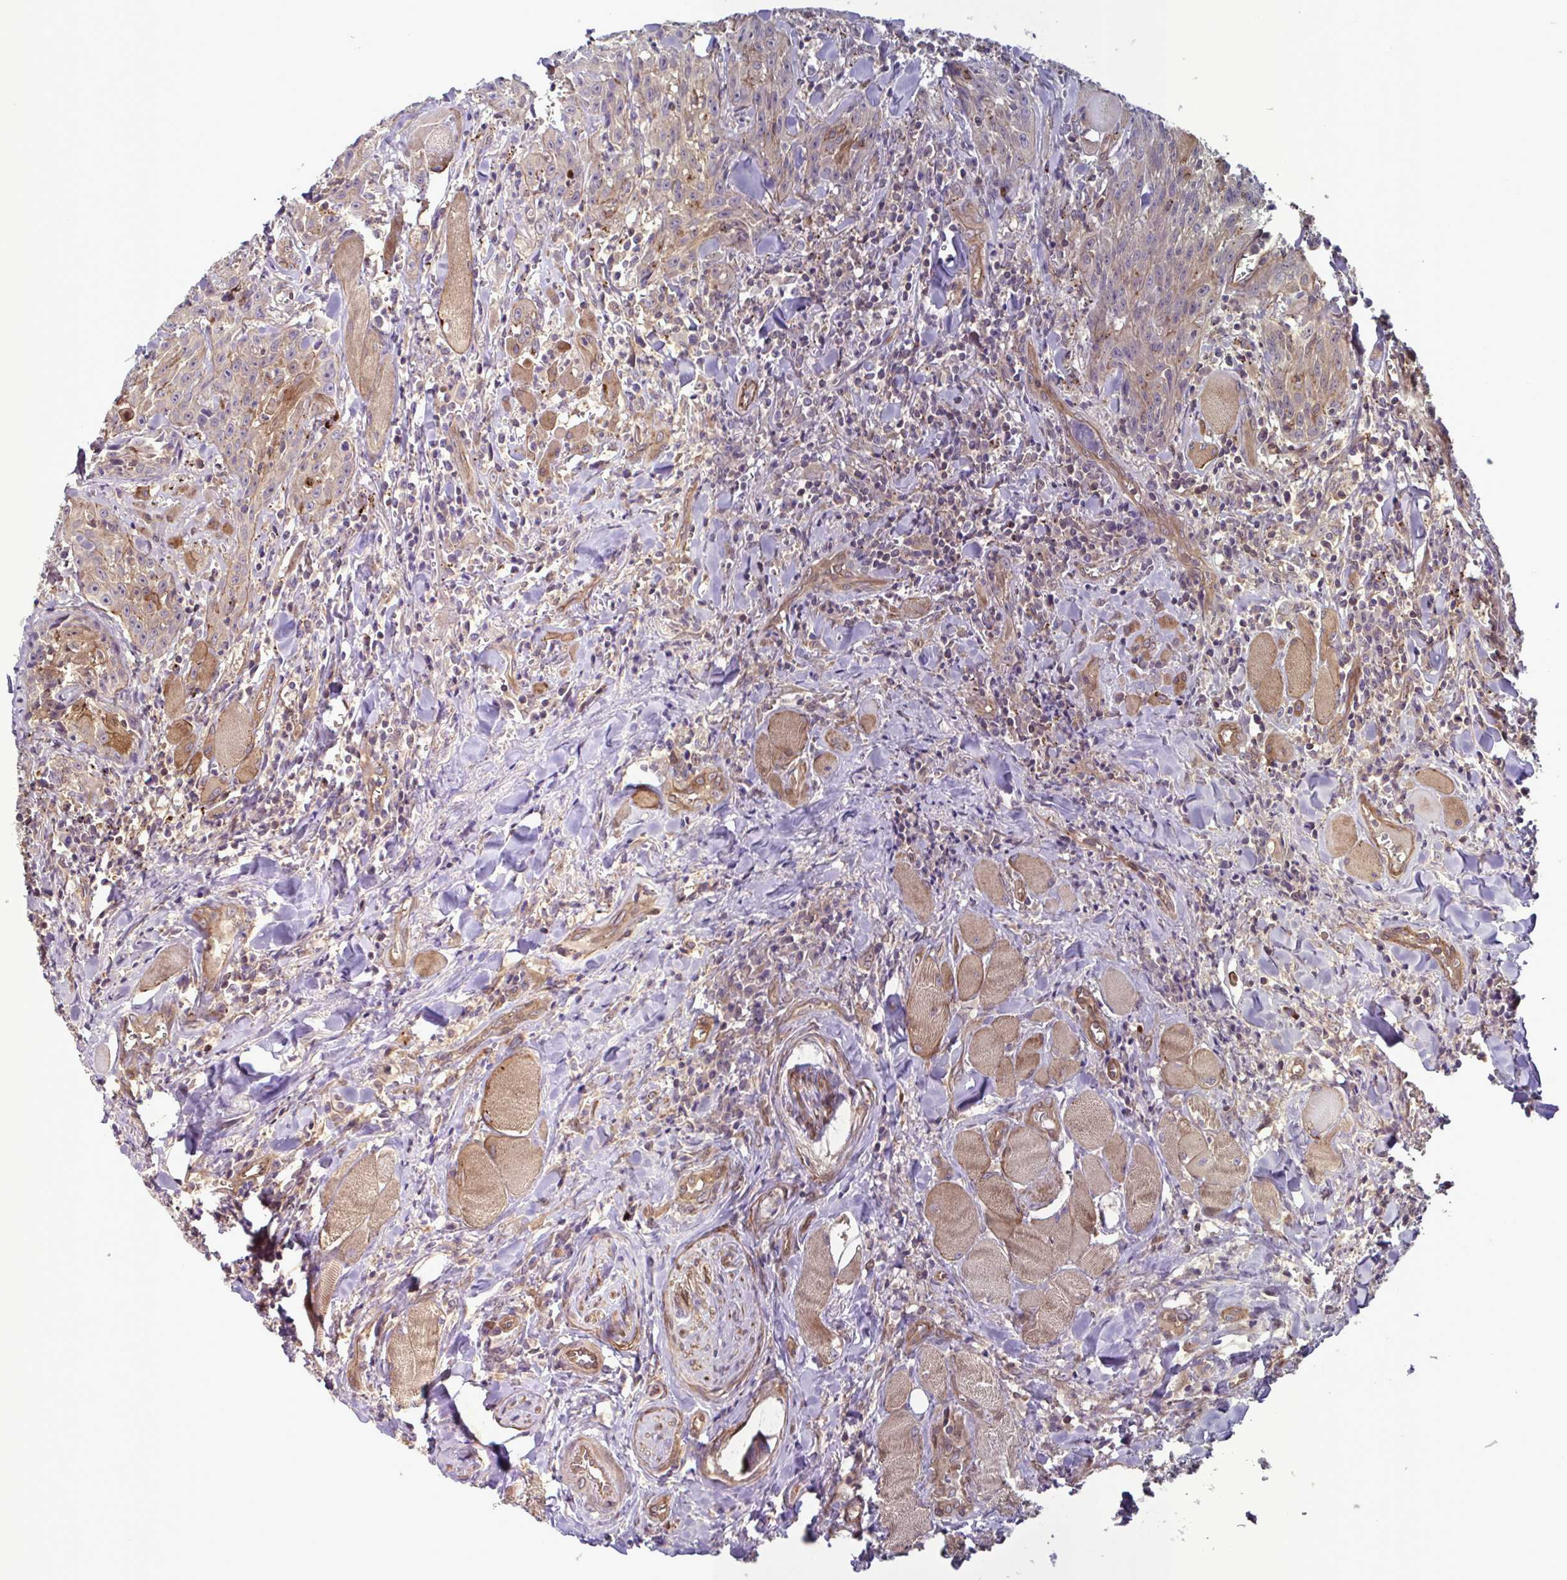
{"staining": {"intensity": "moderate", "quantity": "25%-75%", "location": "cytoplasmic/membranous"}, "tissue": "head and neck cancer", "cell_type": "Tumor cells", "image_type": "cancer", "snomed": [{"axis": "morphology", "description": "Normal tissue, NOS"}, {"axis": "morphology", "description": "Squamous cell carcinoma, NOS"}, {"axis": "topography", "description": "Oral tissue"}, {"axis": "topography", "description": "Head-Neck"}], "caption": "Protein expression analysis of head and neck cancer reveals moderate cytoplasmic/membranous positivity in about 25%-75% of tumor cells. (DAB (3,3'-diaminobenzidine) IHC with brightfield microscopy, high magnification).", "gene": "GLTP", "patient": {"sex": "female", "age": 70}}